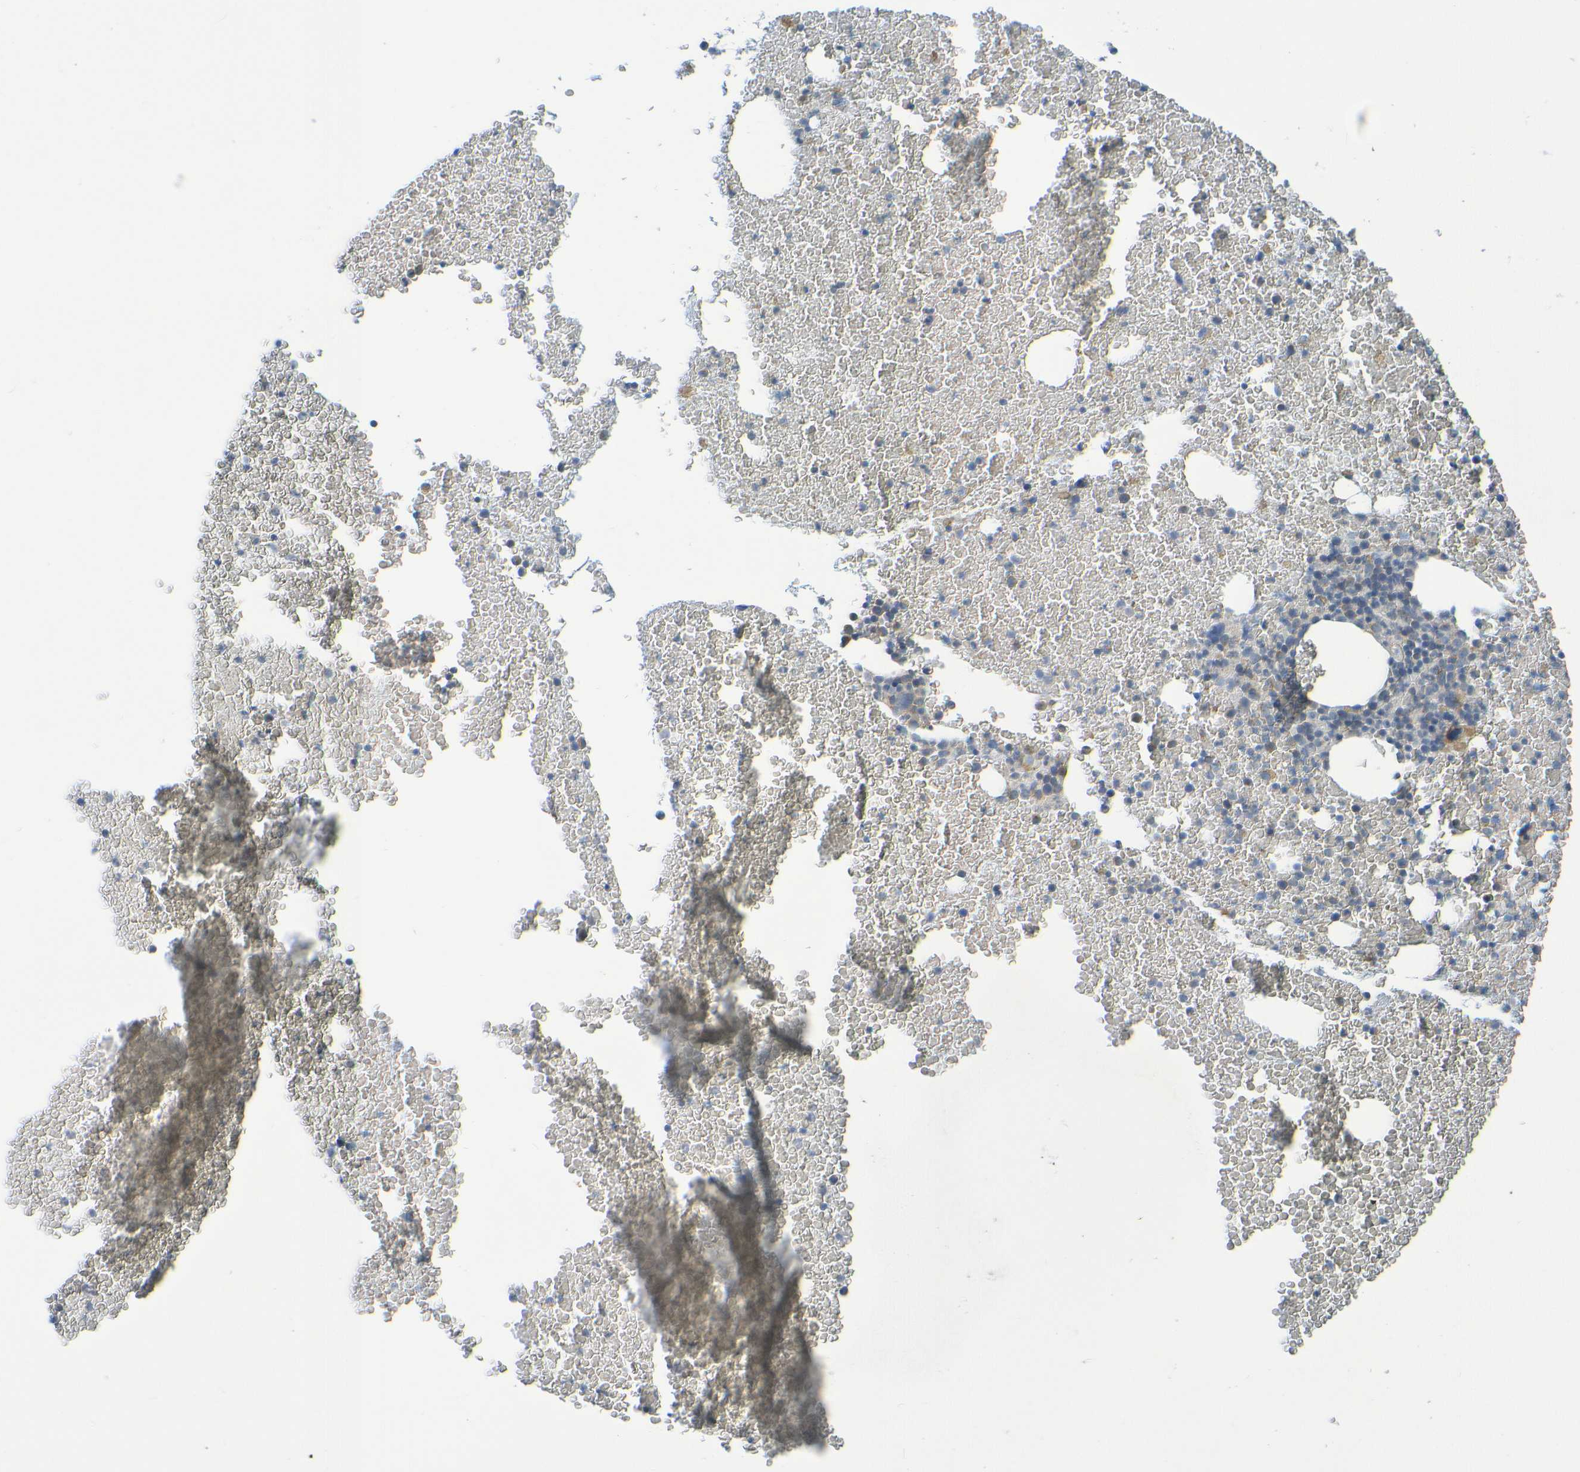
{"staining": {"intensity": "moderate", "quantity": "25%-75%", "location": "cytoplasmic/membranous"}, "tissue": "bone marrow", "cell_type": "Hematopoietic cells", "image_type": "normal", "snomed": [{"axis": "morphology", "description": "Normal tissue, NOS"}, {"axis": "morphology", "description": "Inflammation, NOS"}, {"axis": "topography", "description": "Bone marrow"}], "caption": "Immunohistochemical staining of unremarkable human bone marrow exhibits medium levels of moderate cytoplasmic/membranous staining in approximately 25%-75% of hematopoietic cells.", "gene": "CYP4F2", "patient": {"sex": "male", "age": 47}}